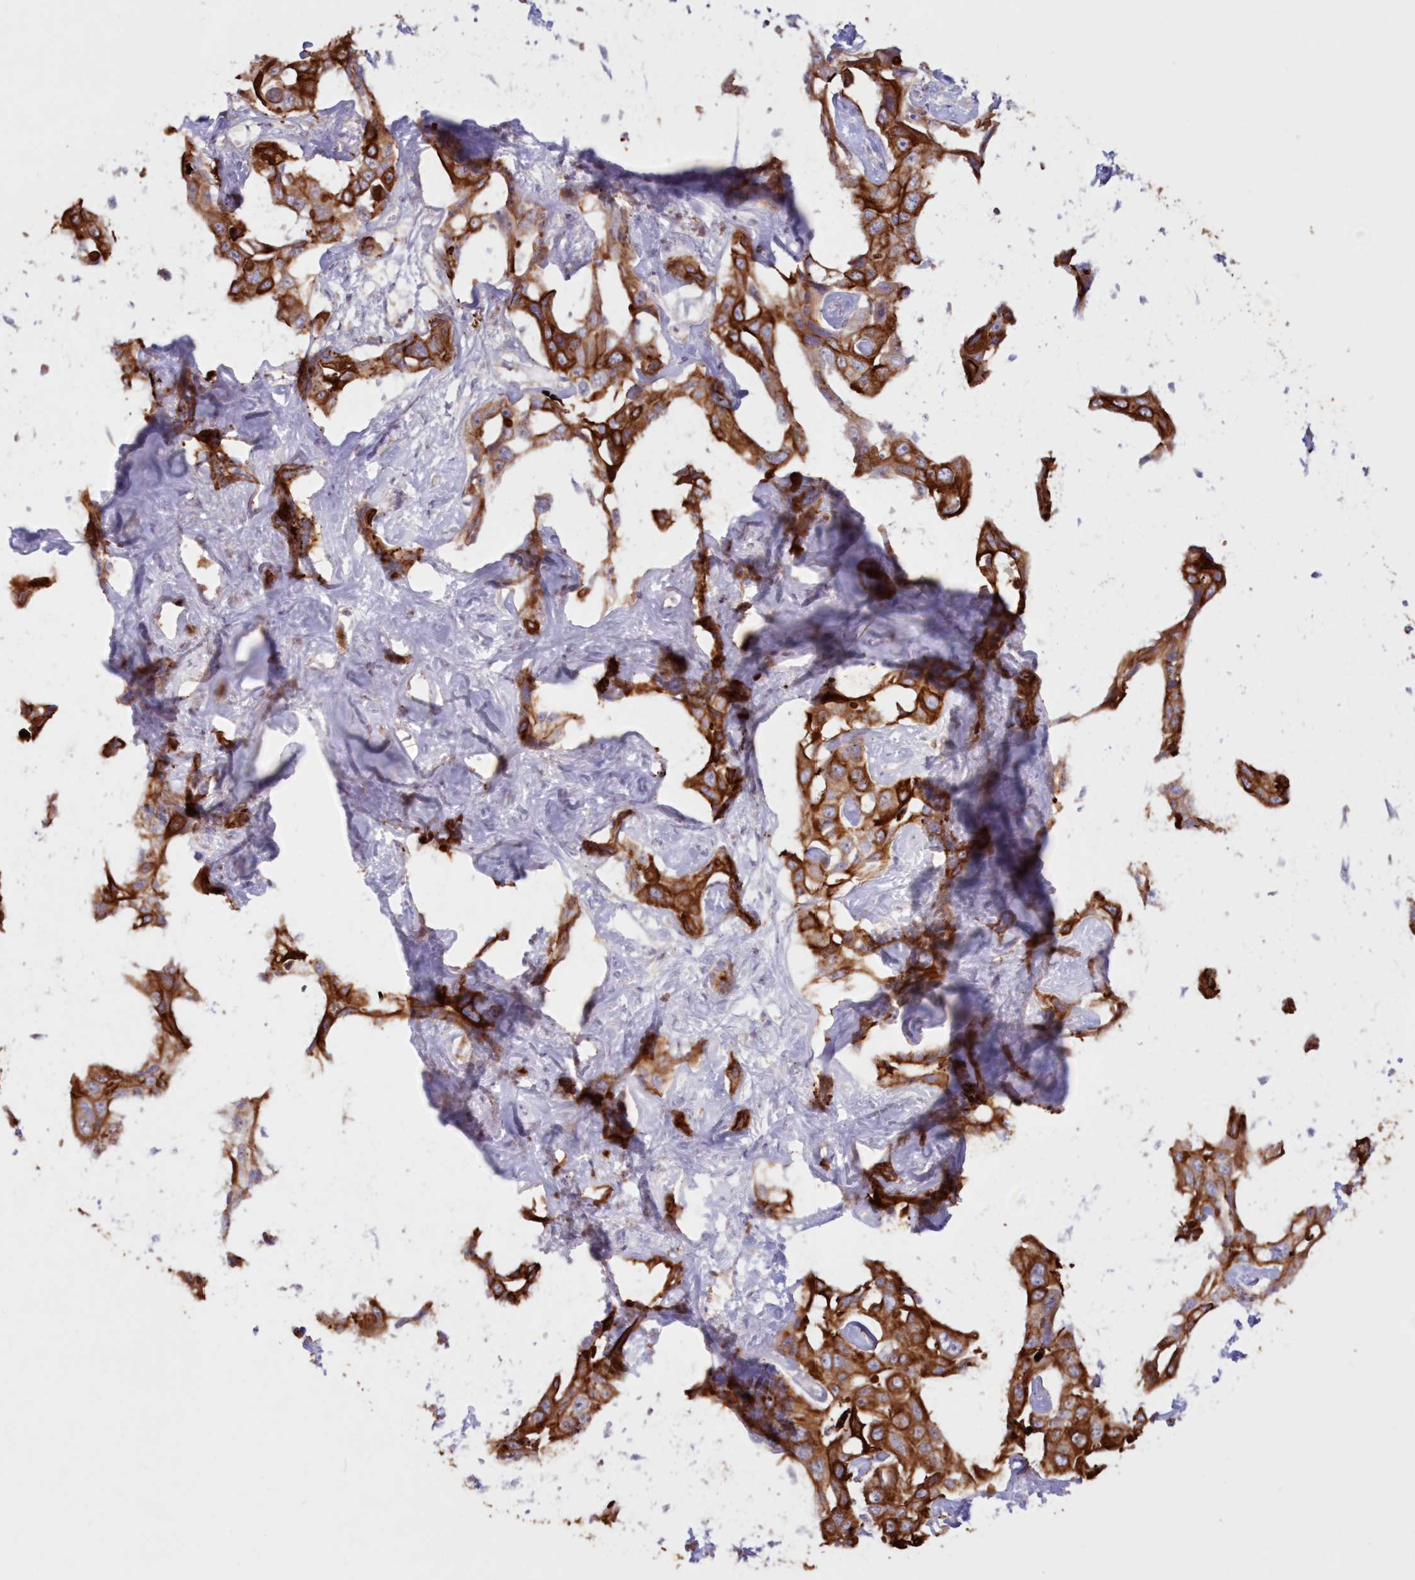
{"staining": {"intensity": "strong", "quantity": ">75%", "location": "cytoplasmic/membranous"}, "tissue": "liver cancer", "cell_type": "Tumor cells", "image_type": "cancer", "snomed": [{"axis": "morphology", "description": "Cholangiocarcinoma"}, {"axis": "topography", "description": "Liver"}], "caption": "Strong cytoplasmic/membranous protein positivity is present in about >75% of tumor cells in liver cancer.", "gene": "SNED1", "patient": {"sex": "male", "age": 59}}